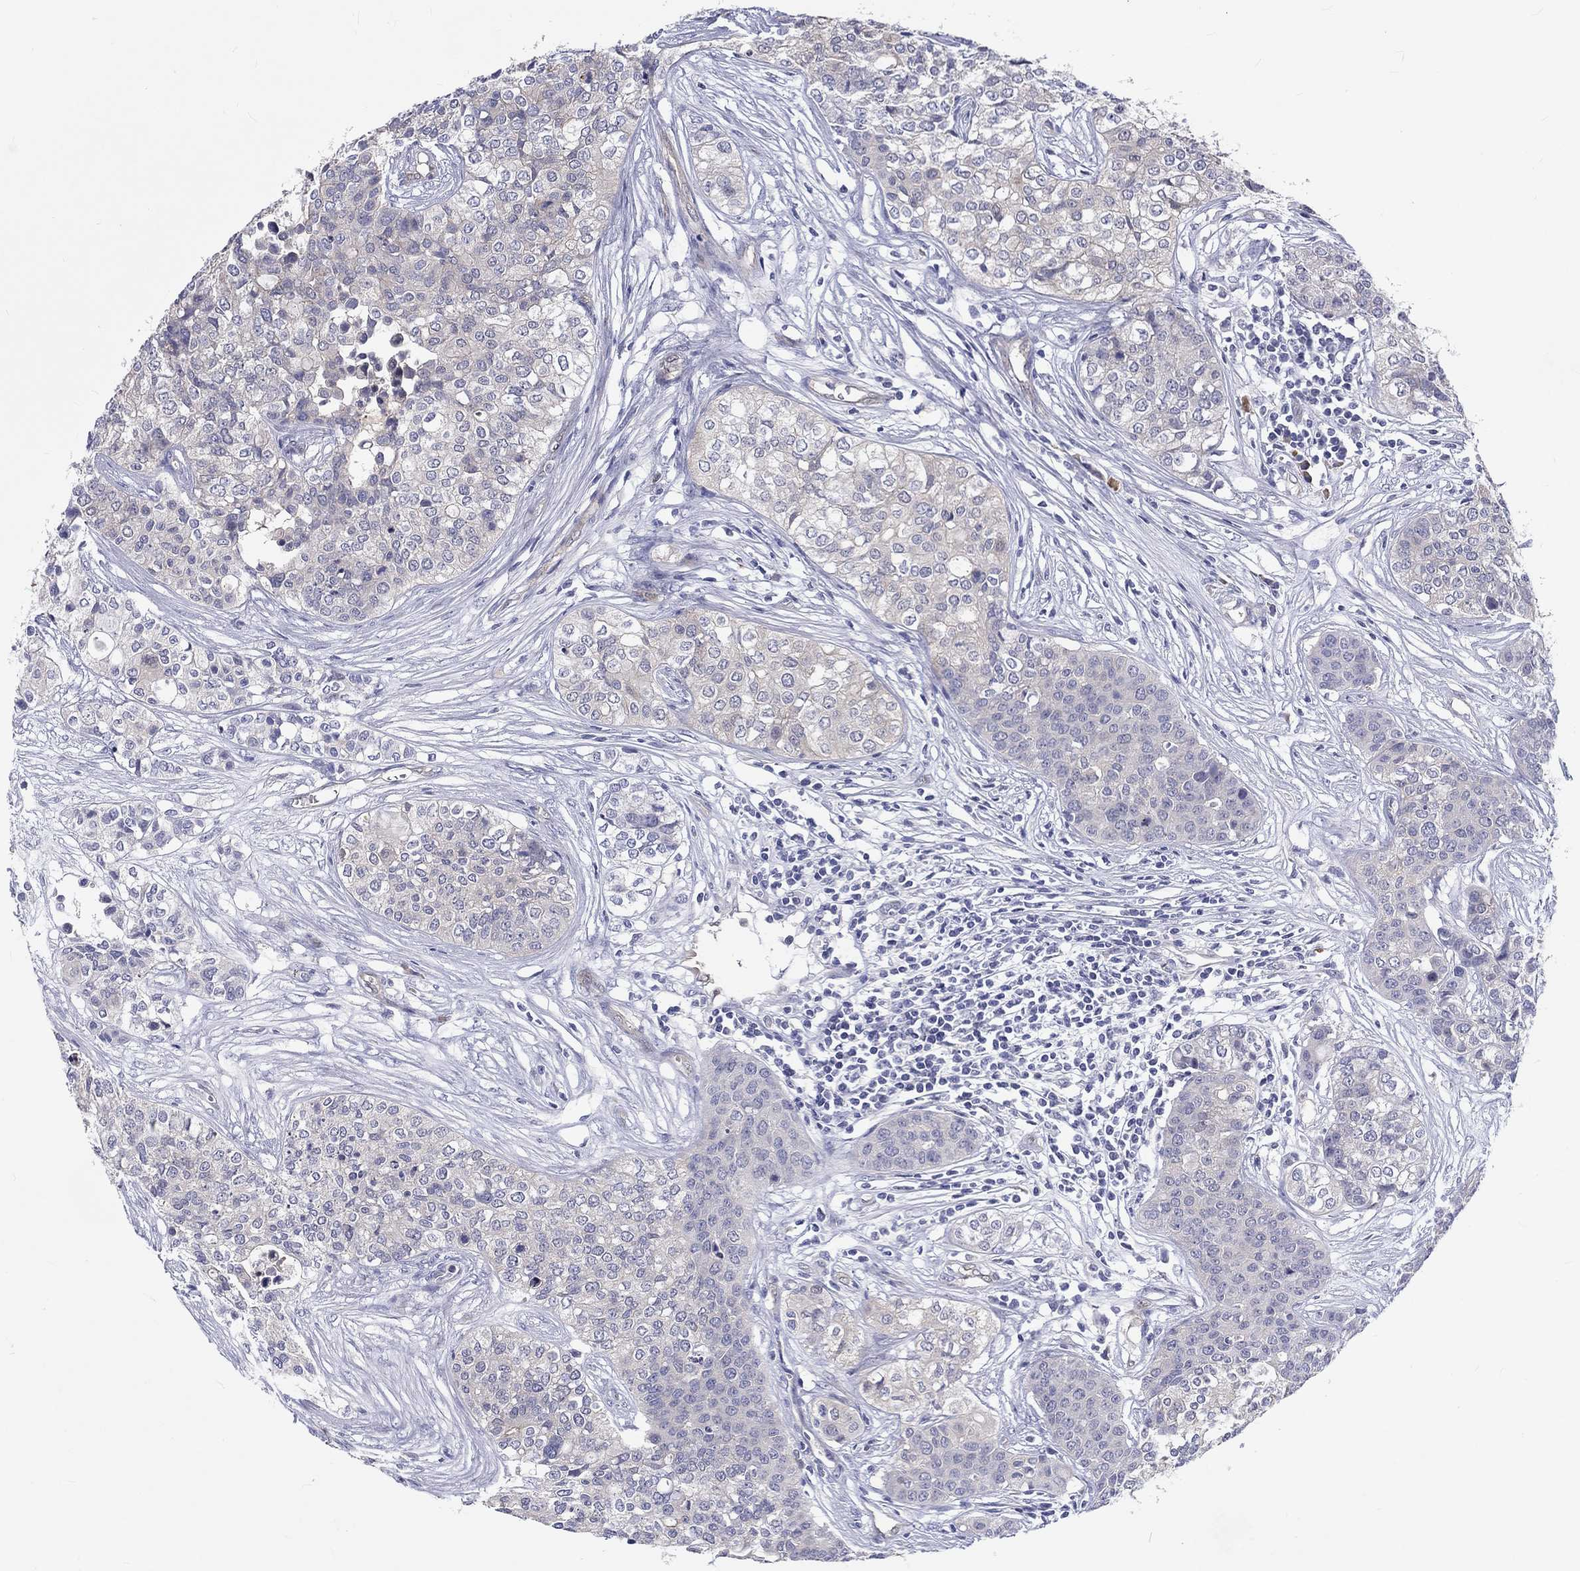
{"staining": {"intensity": "negative", "quantity": "none", "location": "none"}, "tissue": "carcinoid", "cell_type": "Tumor cells", "image_type": "cancer", "snomed": [{"axis": "morphology", "description": "Carcinoid, malignant, NOS"}, {"axis": "topography", "description": "Colon"}], "caption": "There is no significant positivity in tumor cells of carcinoid (malignant).", "gene": "ABCG4", "patient": {"sex": "male", "age": 81}}